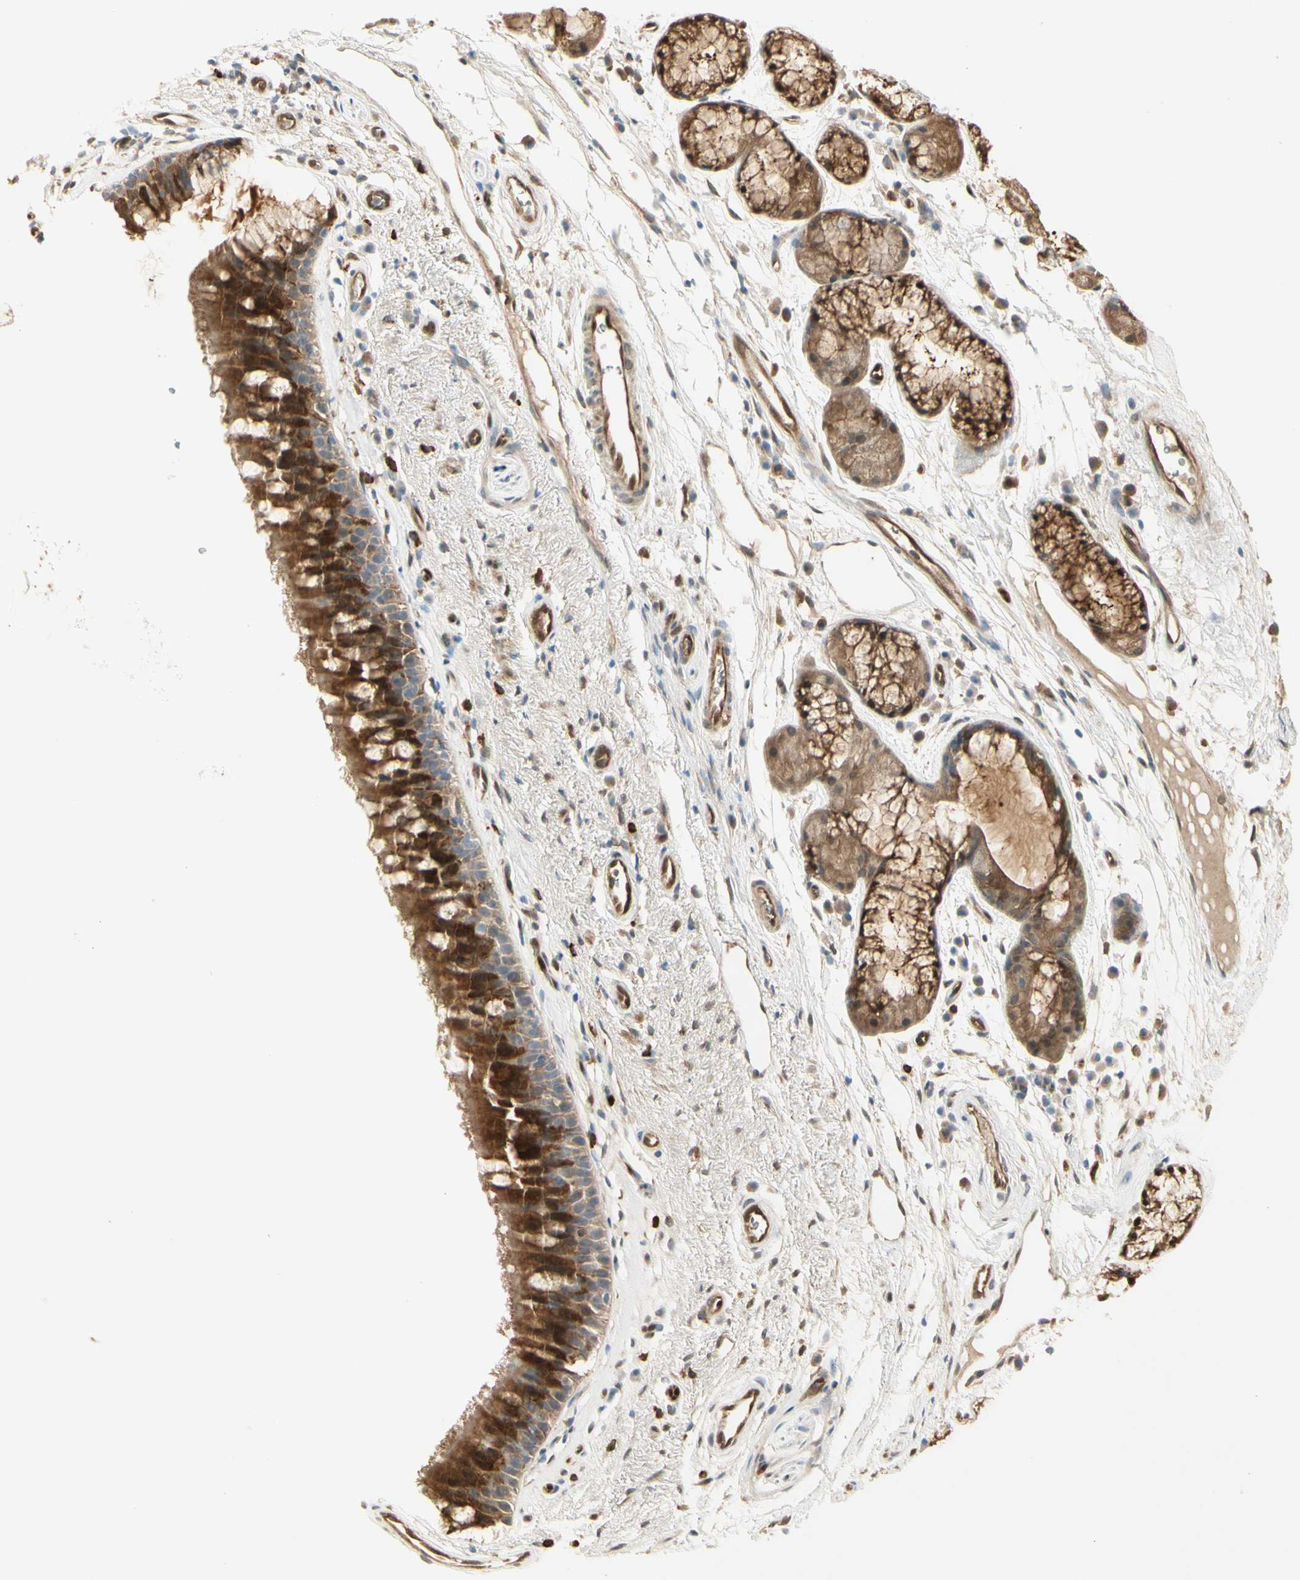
{"staining": {"intensity": "strong", "quantity": ">75%", "location": "cytoplasmic/membranous"}, "tissue": "bronchus", "cell_type": "Respiratory epithelial cells", "image_type": "normal", "snomed": [{"axis": "morphology", "description": "Normal tissue, NOS"}, {"axis": "topography", "description": "Bronchus"}], "caption": "Protein positivity by IHC exhibits strong cytoplasmic/membranous positivity in about >75% of respiratory epithelial cells in unremarkable bronchus. Nuclei are stained in blue.", "gene": "SERPINB6", "patient": {"sex": "female", "age": 54}}